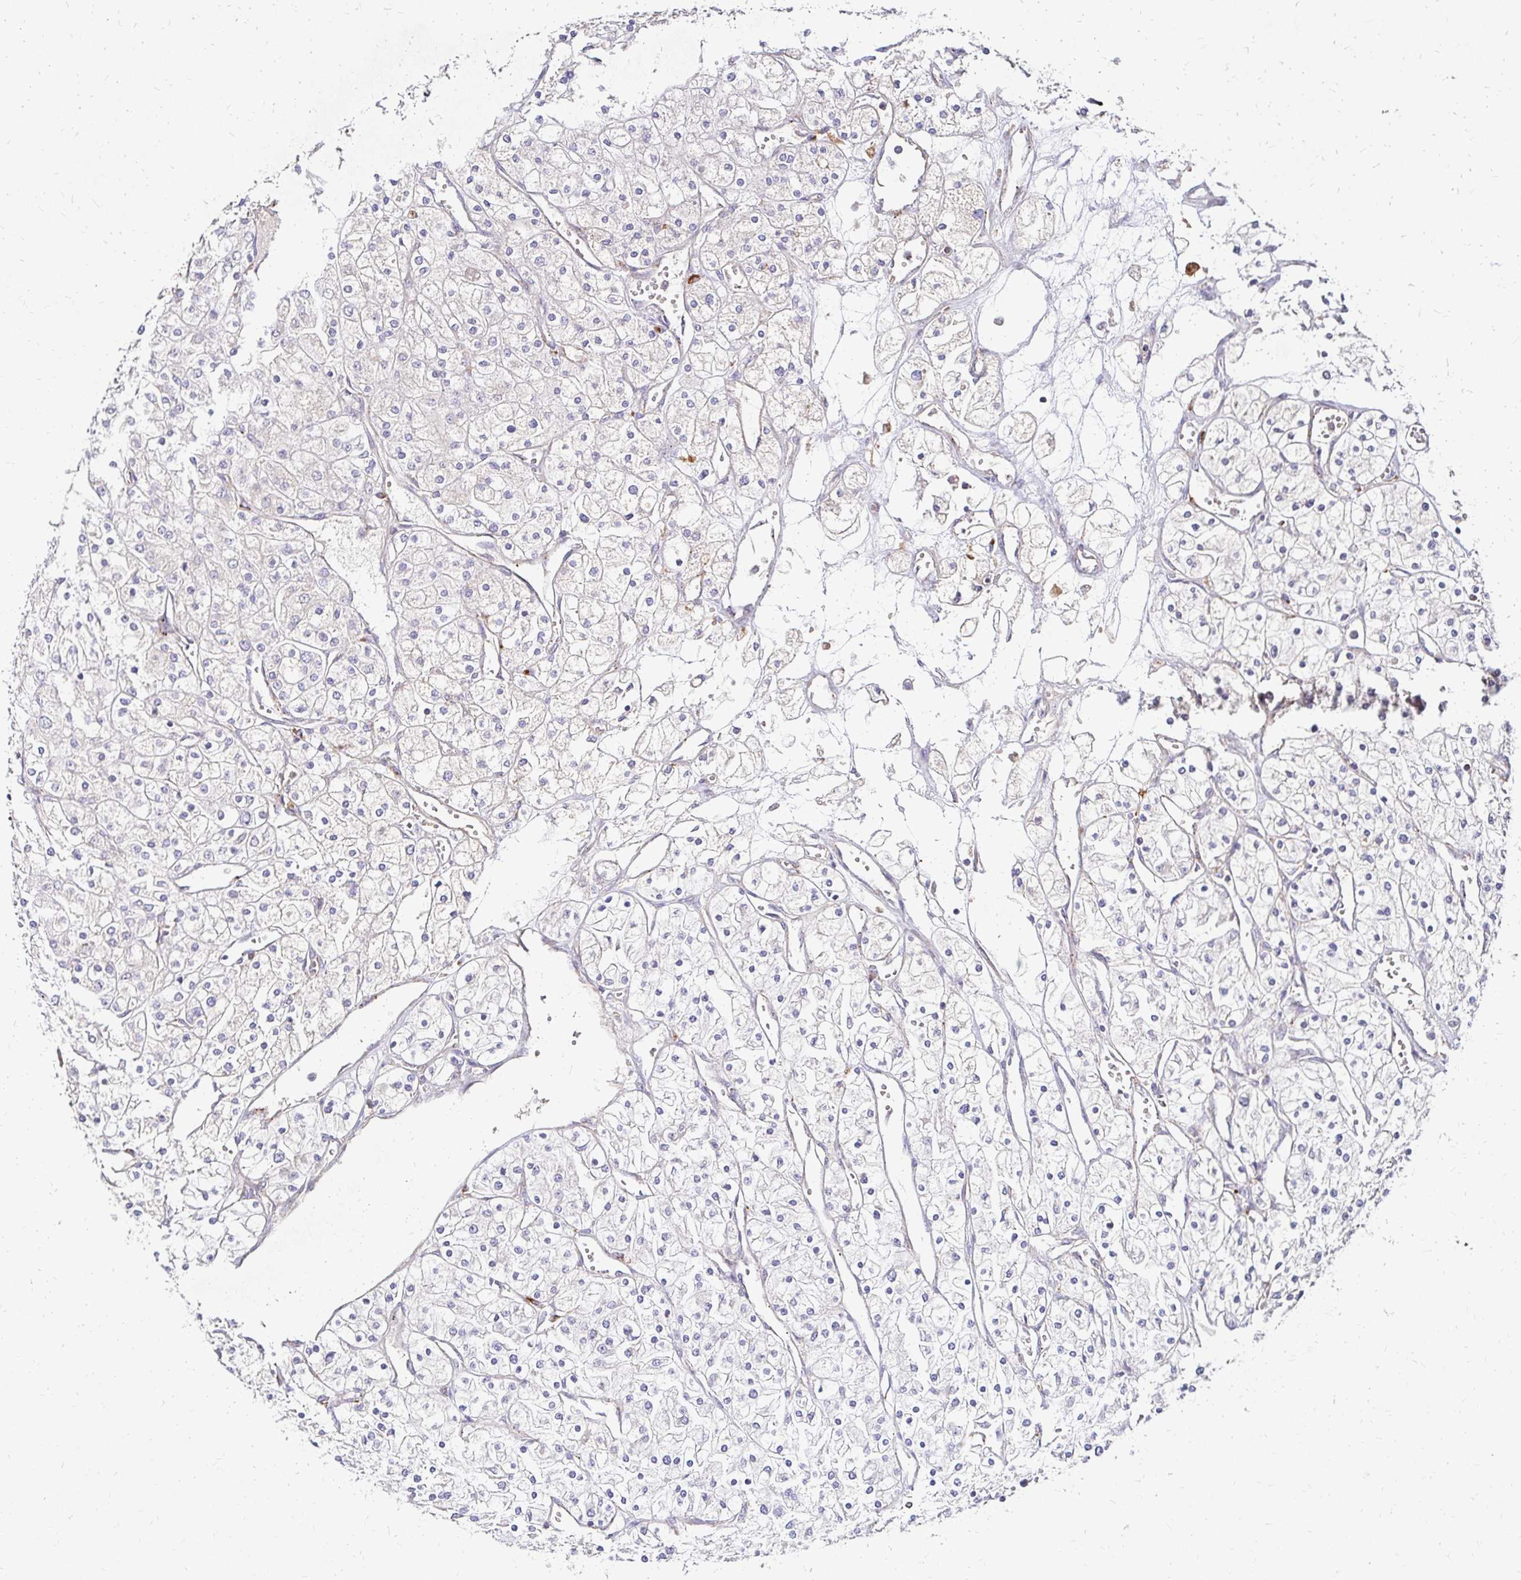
{"staining": {"intensity": "negative", "quantity": "none", "location": "none"}, "tissue": "renal cancer", "cell_type": "Tumor cells", "image_type": "cancer", "snomed": [{"axis": "morphology", "description": "Adenocarcinoma, NOS"}, {"axis": "topography", "description": "Kidney"}], "caption": "High power microscopy photomicrograph of an immunohistochemistry photomicrograph of adenocarcinoma (renal), revealing no significant expression in tumor cells. Nuclei are stained in blue.", "gene": "IDUA", "patient": {"sex": "male", "age": 80}}